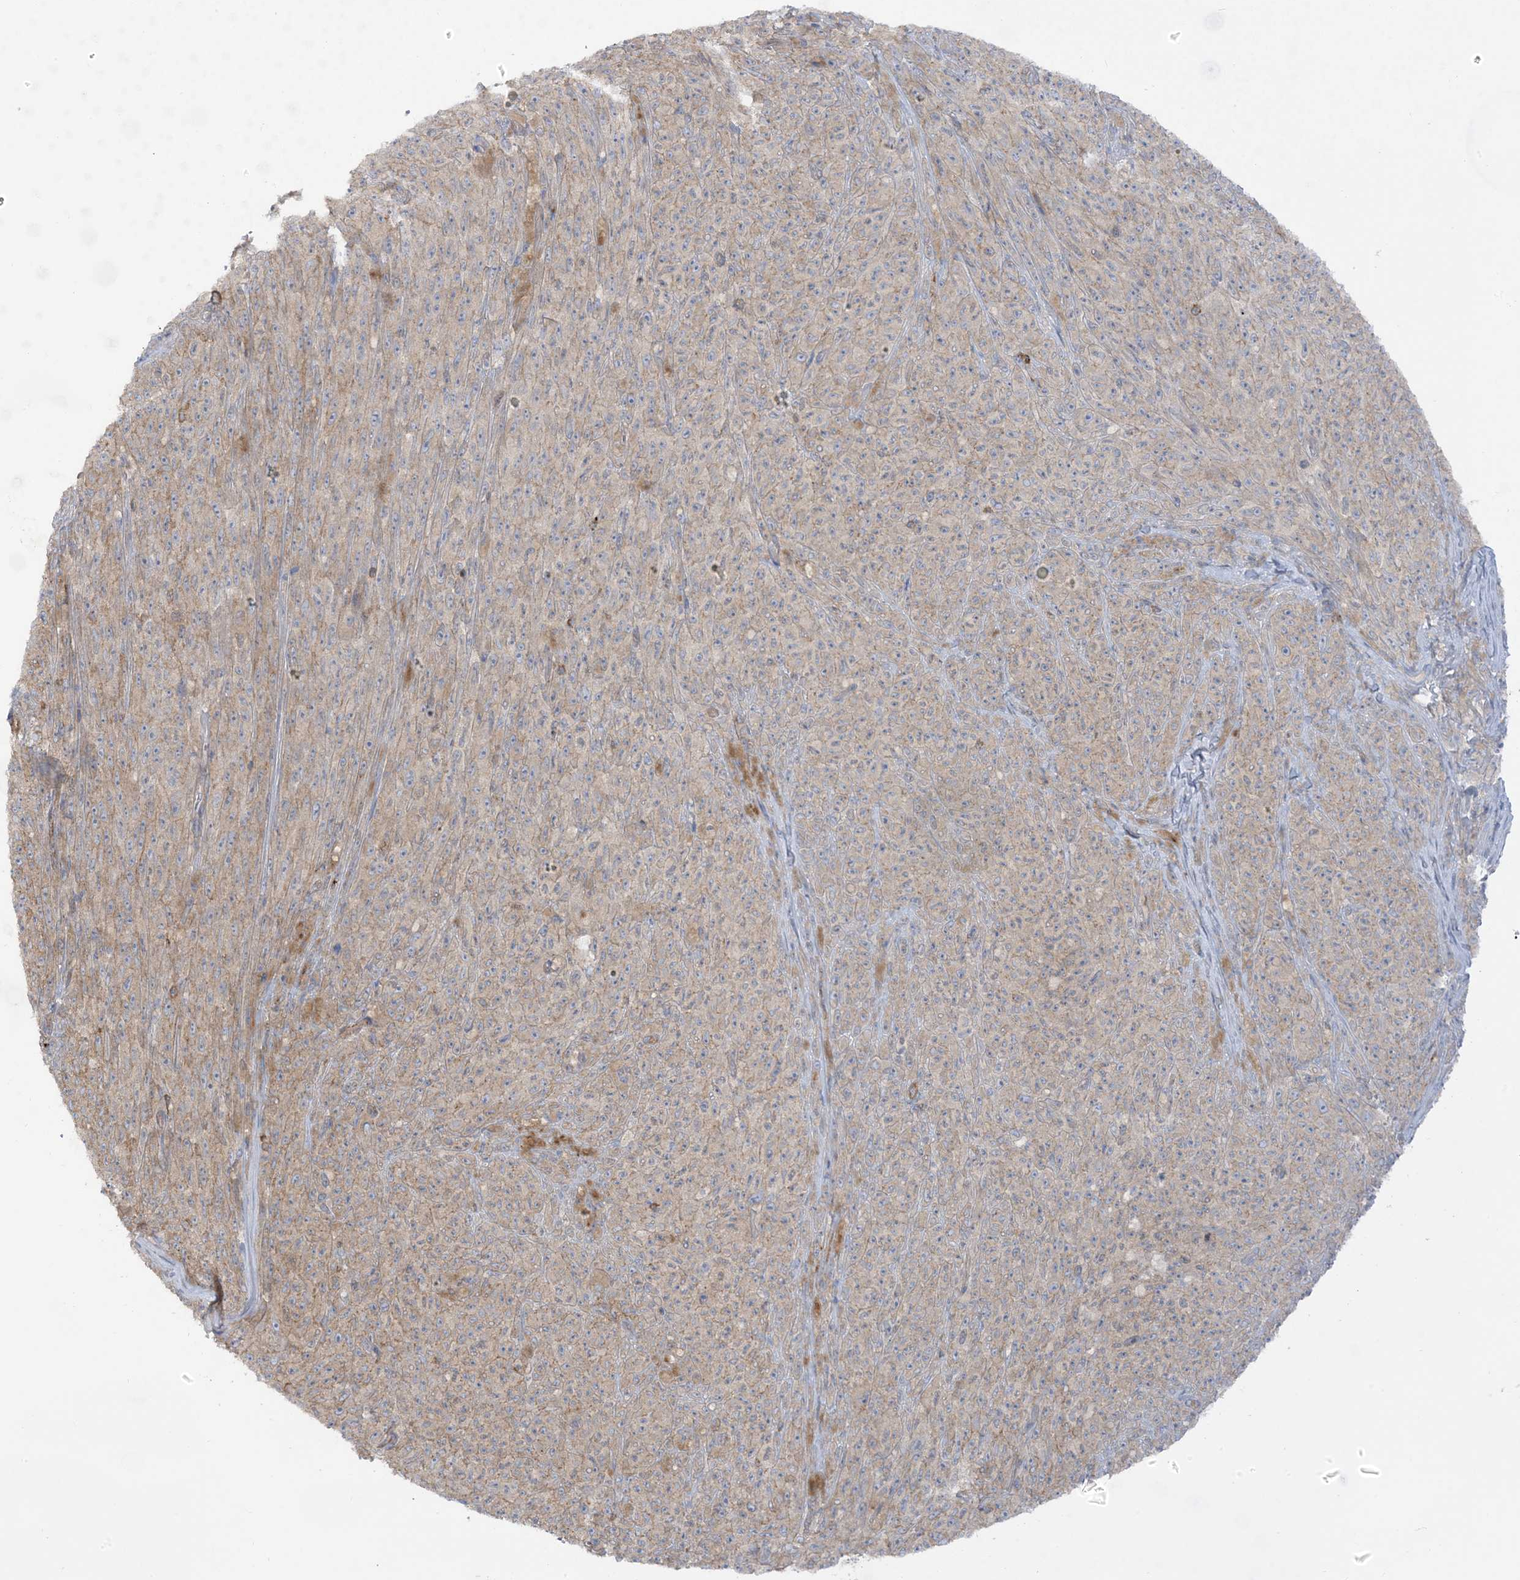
{"staining": {"intensity": "moderate", "quantity": "25%-75%", "location": "cytoplasmic/membranous"}, "tissue": "melanoma", "cell_type": "Tumor cells", "image_type": "cancer", "snomed": [{"axis": "morphology", "description": "Malignant melanoma, NOS"}, {"axis": "topography", "description": "Skin"}], "caption": "This micrograph exhibits IHC staining of human malignant melanoma, with medium moderate cytoplasmic/membranous expression in about 25%-75% of tumor cells.", "gene": "ICMT", "patient": {"sex": "female", "age": 82}}